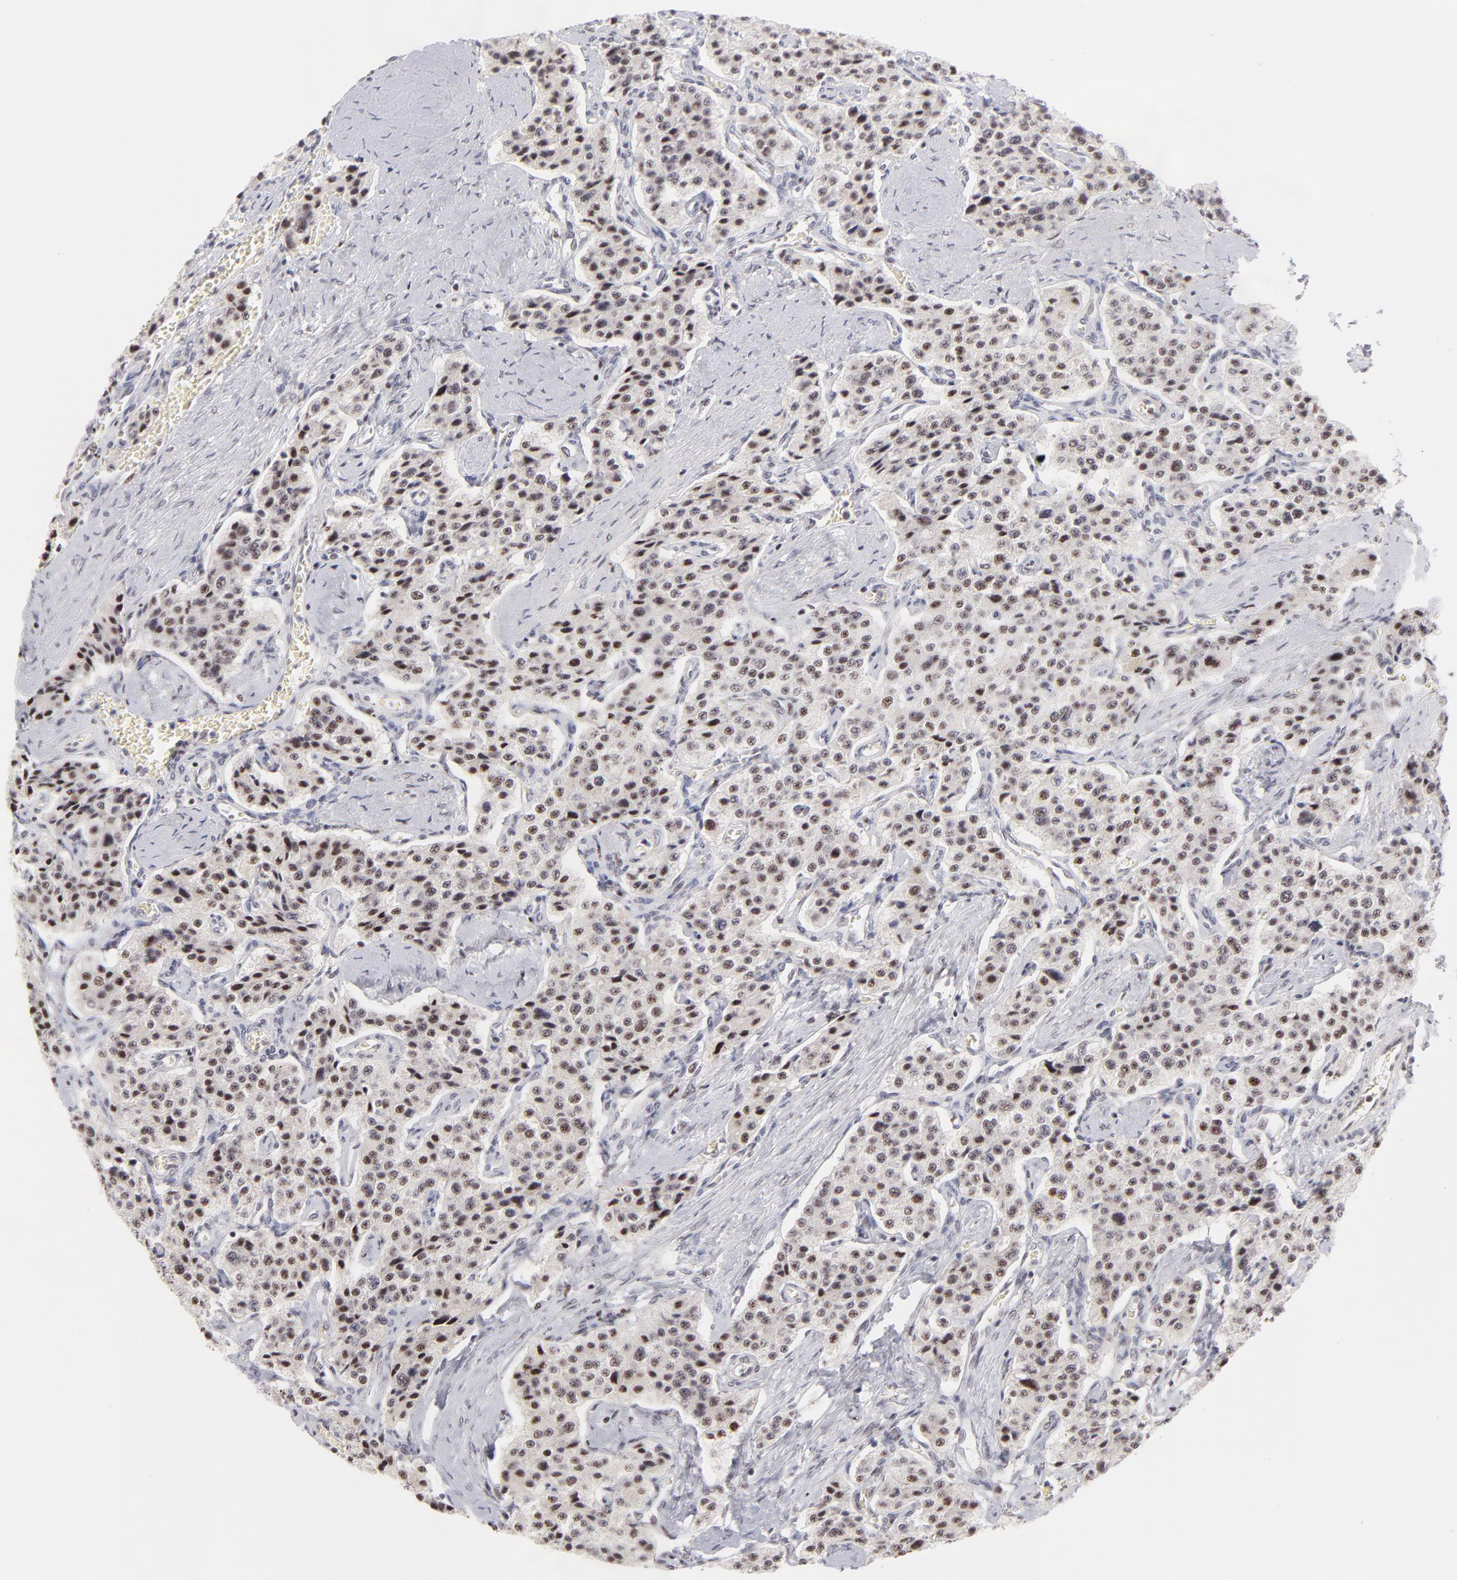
{"staining": {"intensity": "moderate", "quantity": ">75%", "location": "nuclear"}, "tissue": "carcinoid", "cell_type": "Tumor cells", "image_type": "cancer", "snomed": [{"axis": "morphology", "description": "Carcinoid, malignant, NOS"}, {"axis": "topography", "description": "Small intestine"}], "caption": "Immunohistochemical staining of carcinoid reveals medium levels of moderate nuclear positivity in about >75% of tumor cells.", "gene": "CDC25C", "patient": {"sex": "male", "age": 52}}